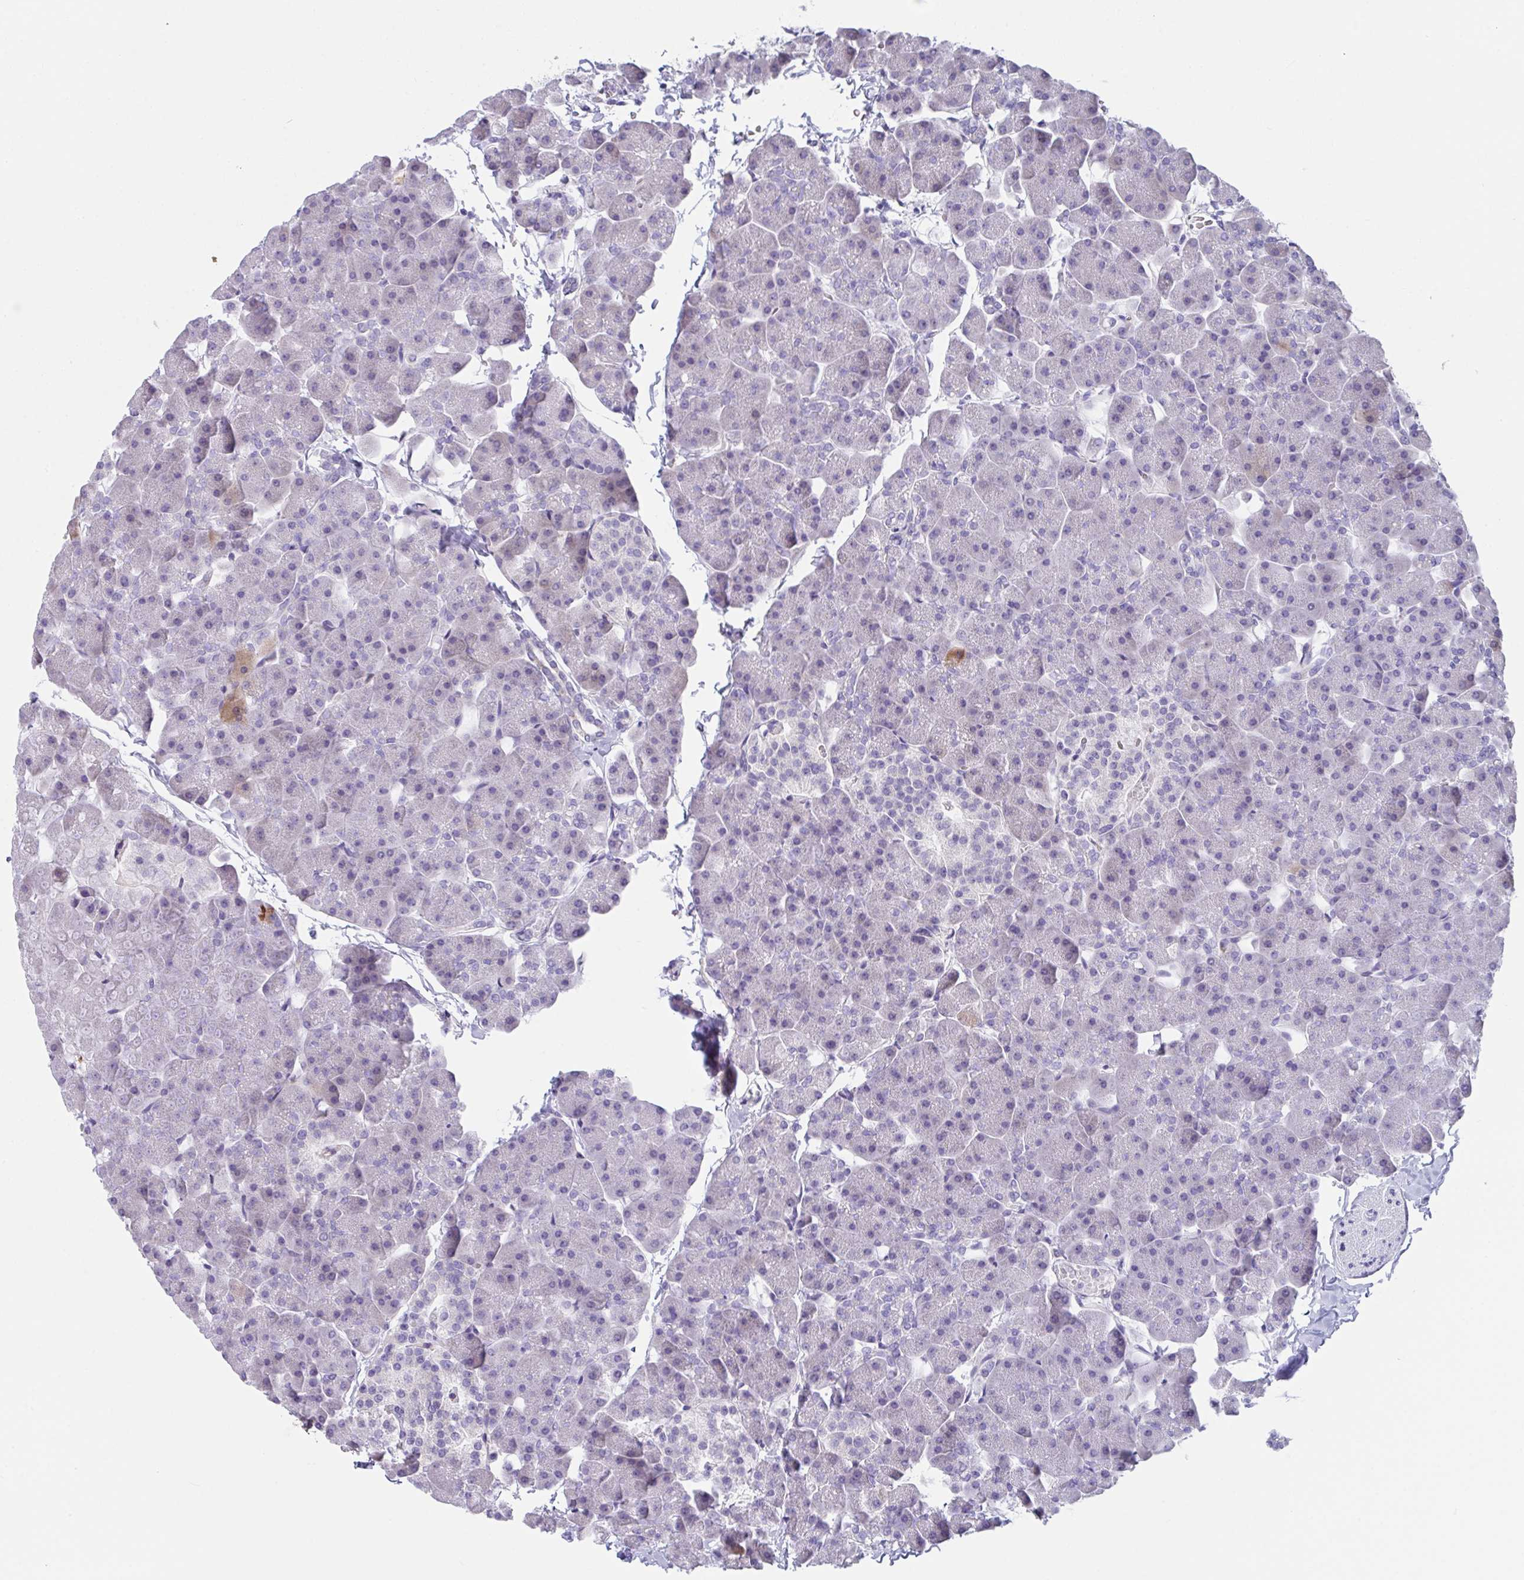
{"staining": {"intensity": "moderate", "quantity": "<25%", "location": "cytoplasmic/membranous"}, "tissue": "pancreas", "cell_type": "Exocrine glandular cells", "image_type": "normal", "snomed": [{"axis": "morphology", "description": "Normal tissue, NOS"}, {"axis": "topography", "description": "Pancreas"}], "caption": "The image displays staining of benign pancreas, revealing moderate cytoplasmic/membranous protein positivity (brown color) within exocrine glandular cells.", "gene": "FBXO47", "patient": {"sex": "male", "age": 35}}